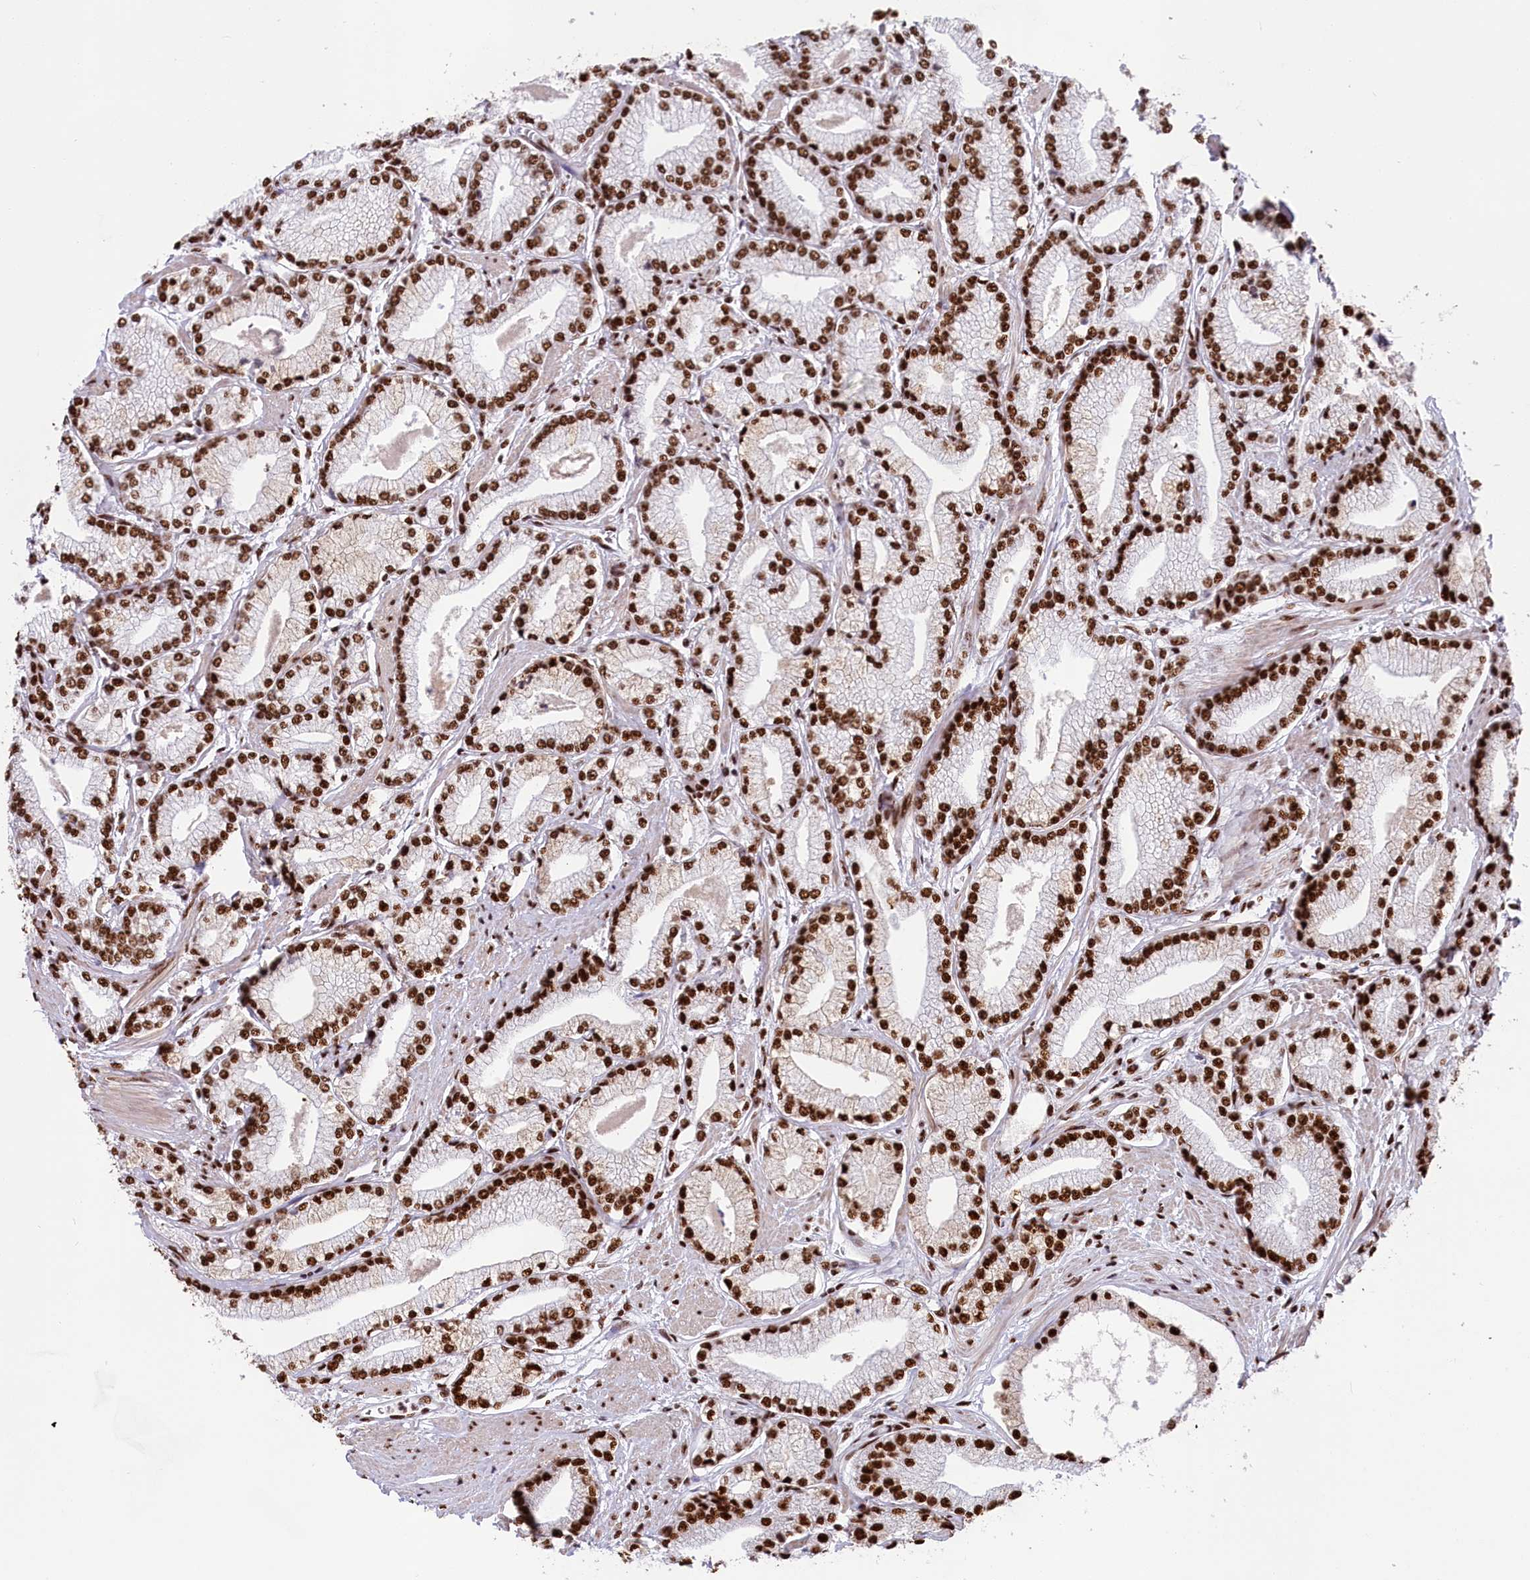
{"staining": {"intensity": "strong", "quantity": ">75%", "location": "nuclear"}, "tissue": "prostate cancer", "cell_type": "Tumor cells", "image_type": "cancer", "snomed": [{"axis": "morphology", "description": "Adenocarcinoma, High grade"}, {"axis": "topography", "description": "Prostate"}], "caption": "This is a histology image of immunohistochemistry (IHC) staining of prostate cancer, which shows strong staining in the nuclear of tumor cells.", "gene": "SNRNP70", "patient": {"sex": "male", "age": 67}}